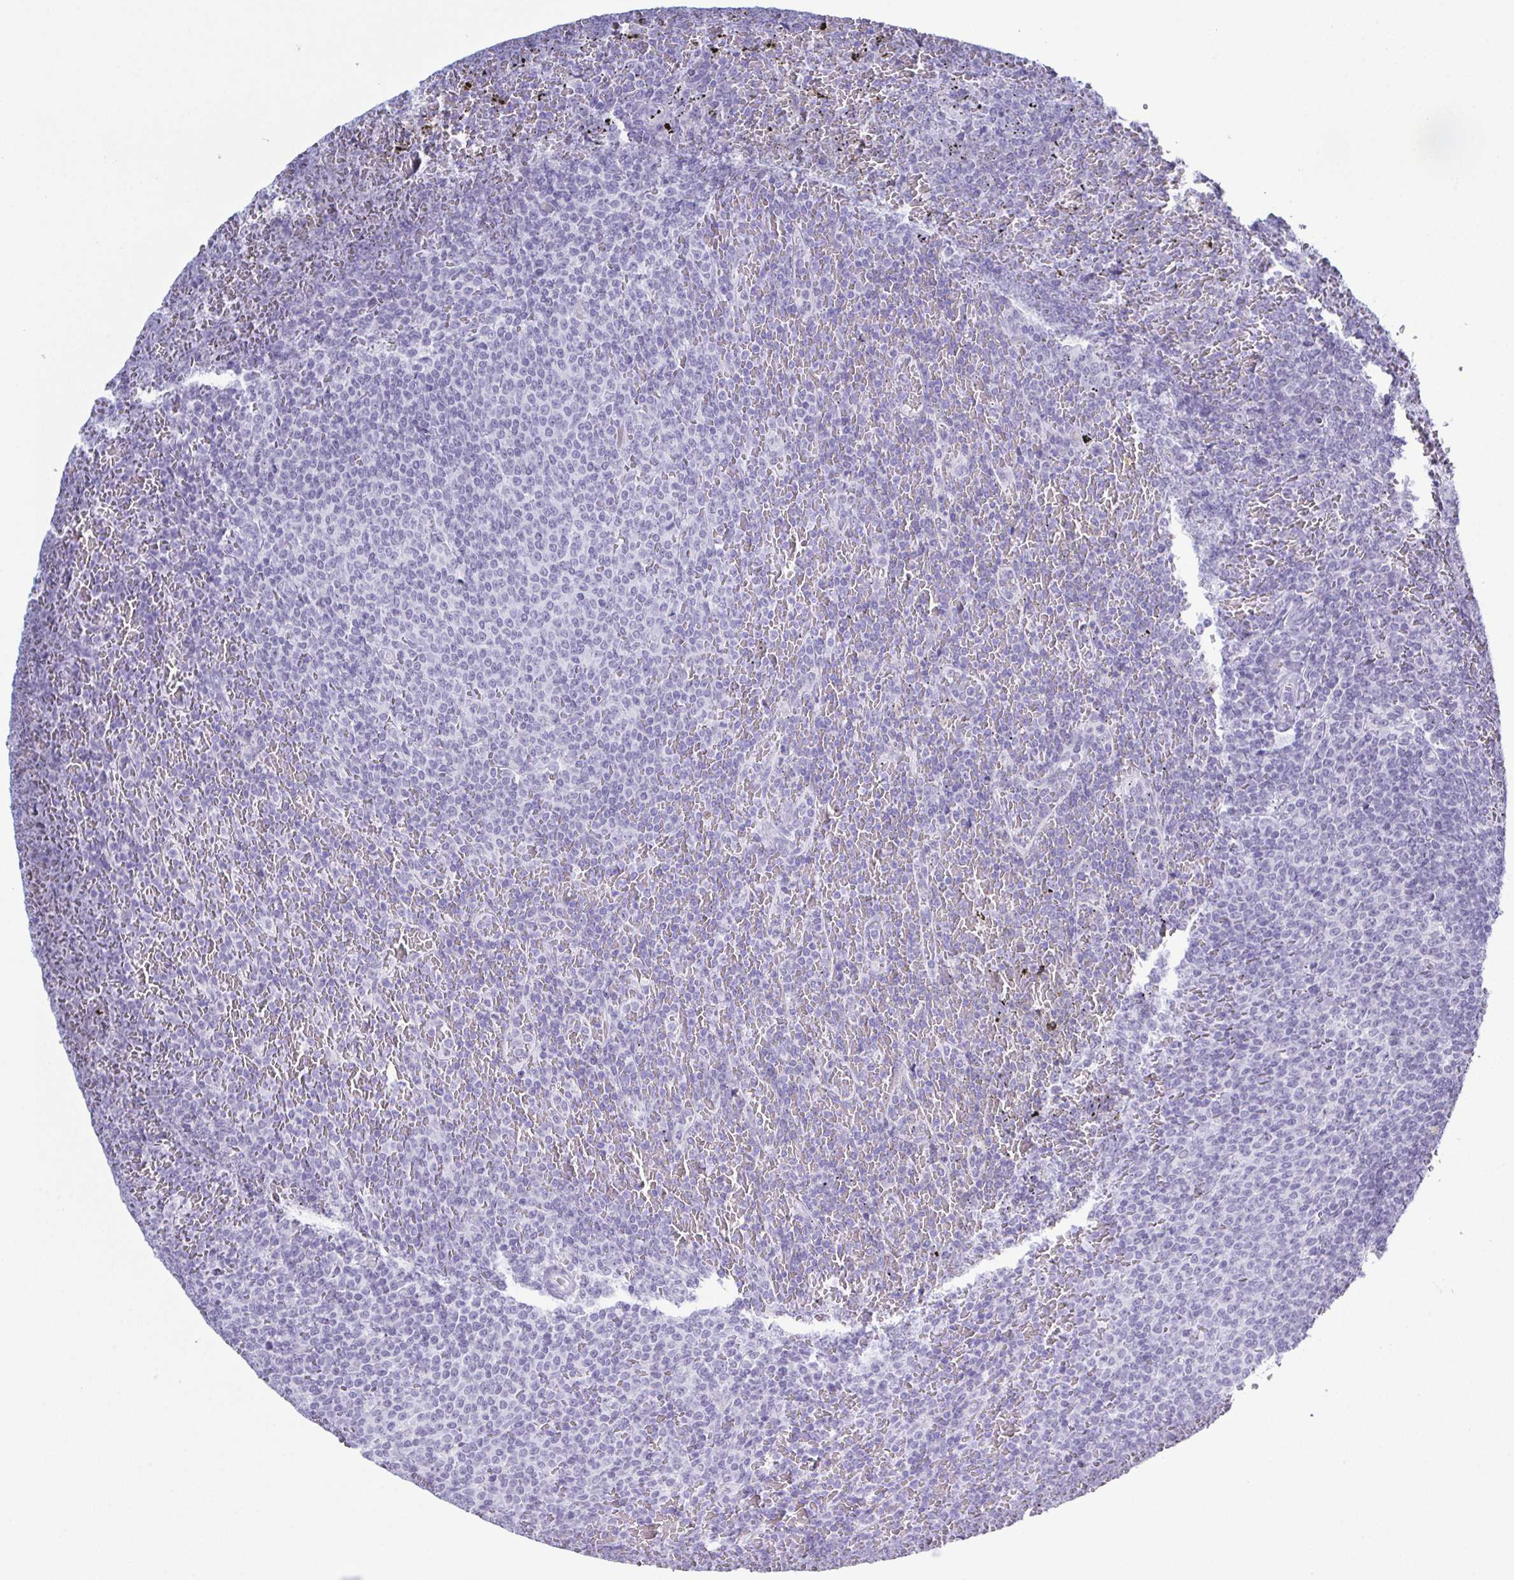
{"staining": {"intensity": "negative", "quantity": "none", "location": "none"}, "tissue": "lymphoma", "cell_type": "Tumor cells", "image_type": "cancer", "snomed": [{"axis": "morphology", "description": "Malignant lymphoma, non-Hodgkin's type, Low grade"}, {"axis": "topography", "description": "Spleen"}], "caption": "This is a photomicrograph of immunohistochemistry staining of low-grade malignant lymphoma, non-Hodgkin's type, which shows no positivity in tumor cells.", "gene": "SUGP2", "patient": {"sex": "female", "age": 77}}